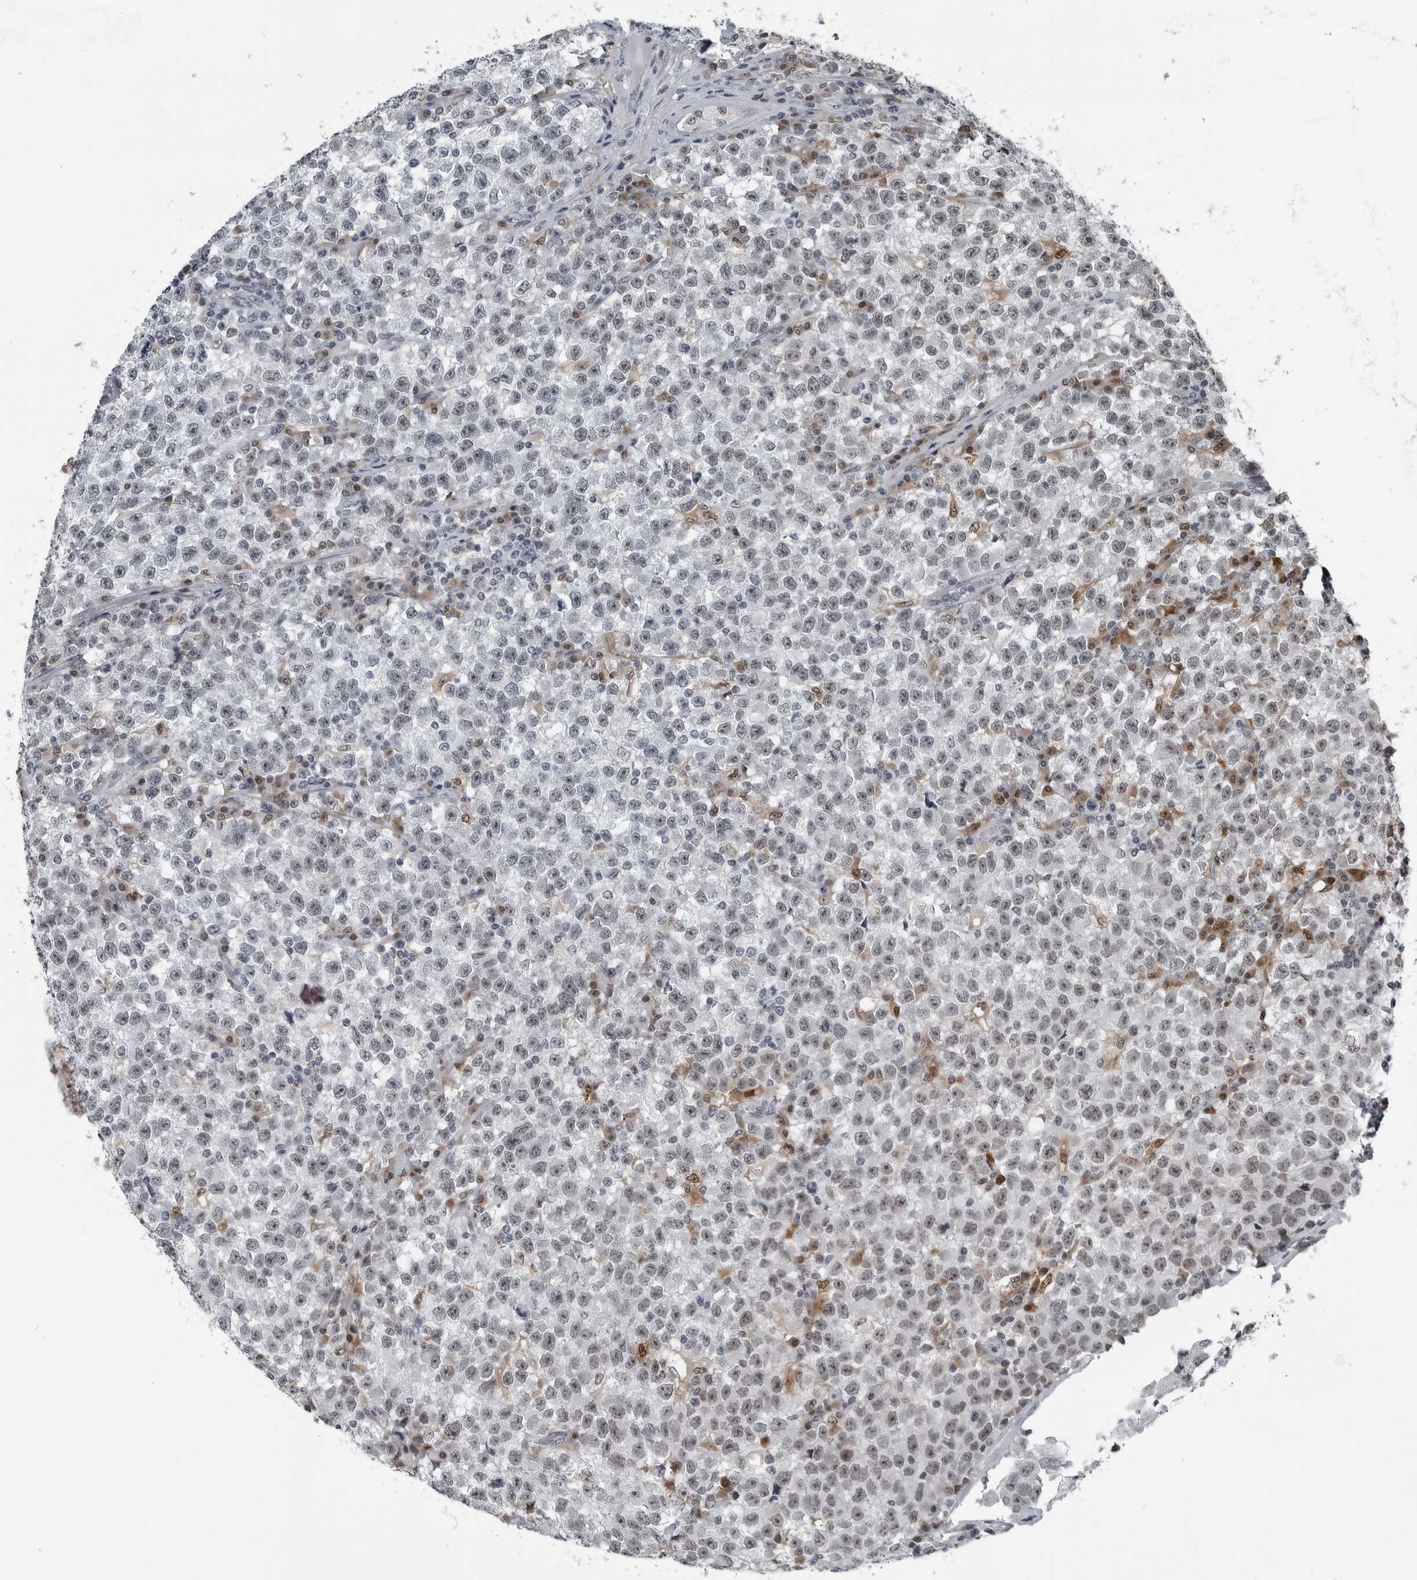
{"staining": {"intensity": "moderate", "quantity": "<25%", "location": "nuclear"}, "tissue": "testis cancer", "cell_type": "Tumor cells", "image_type": "cancer", "snomed": [{"axis": "morphology", "description": "Seminoma, NOS"}, {"axis": "topography", "description": "Testis"}], "caption": "There is low levels of moderate nuclear staining in tumor cells of testis seminoma, as demonstrated by immunohistochemical staining (brown color).", "gene": "AKR1A1", "patient": {"sex": "male", "age": 22}}